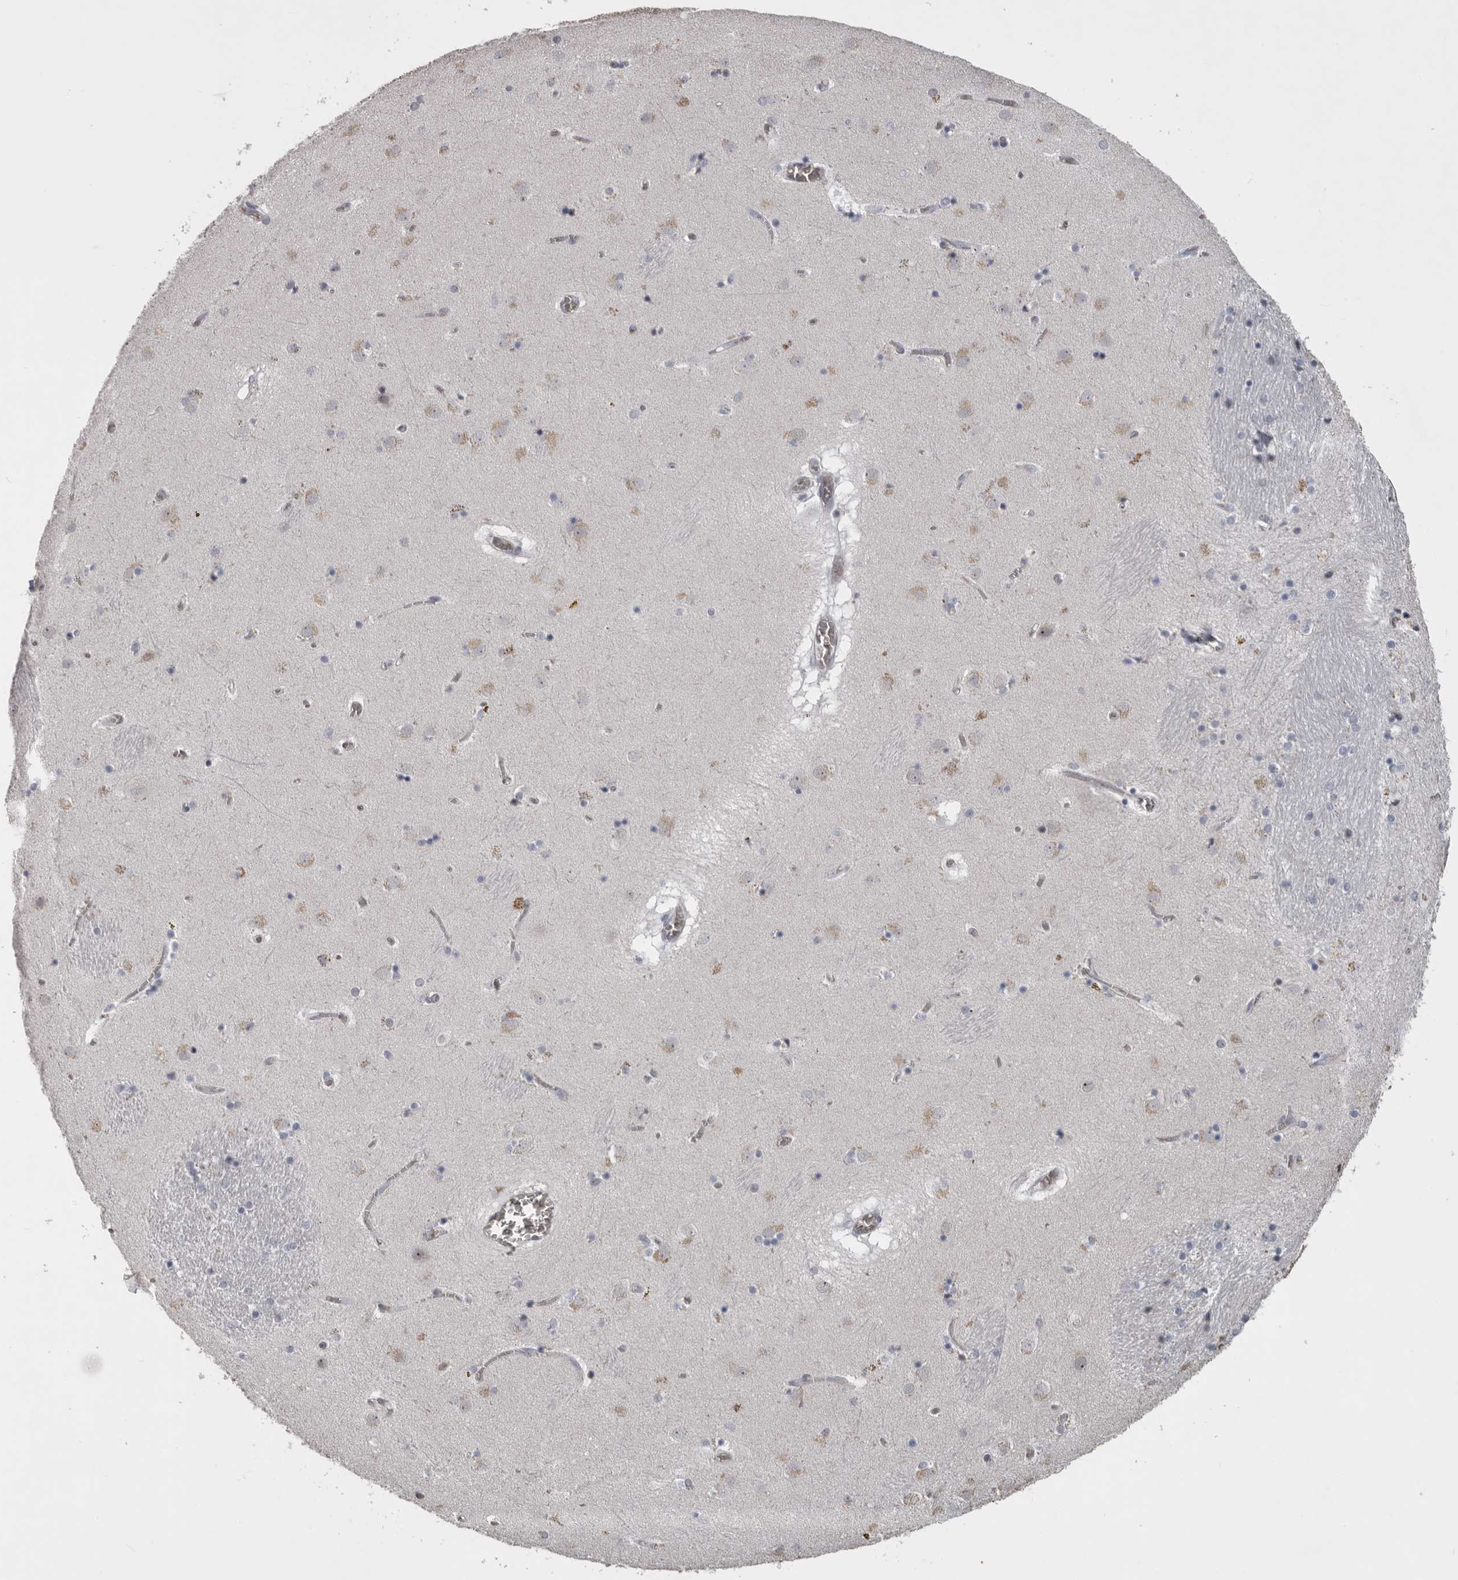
{"staining": {"intensity": "negative", "quantity": "none", "location": "none"}, "tissue": "caudate", "cell_type": "Glial cells", "image_type": "normal", "snomed": [{"axis": "morphology", "description": "Normal tissue, NOS"}, {"axis": "topography", "description": "Lateral ventricle wall"}], "caption": "High power microscopy micrograph of an immunohistochemistry (IHC) image of benign caudate, revealing no significant expression in glial cells. The staining is performed using DAB (3,3'-diaminobenzidine) brown chromogen with nuclei counter-stained in using hematoxylin.", "gene": "PCMTD1", "patient": {"sex": "male", "age": 70}}